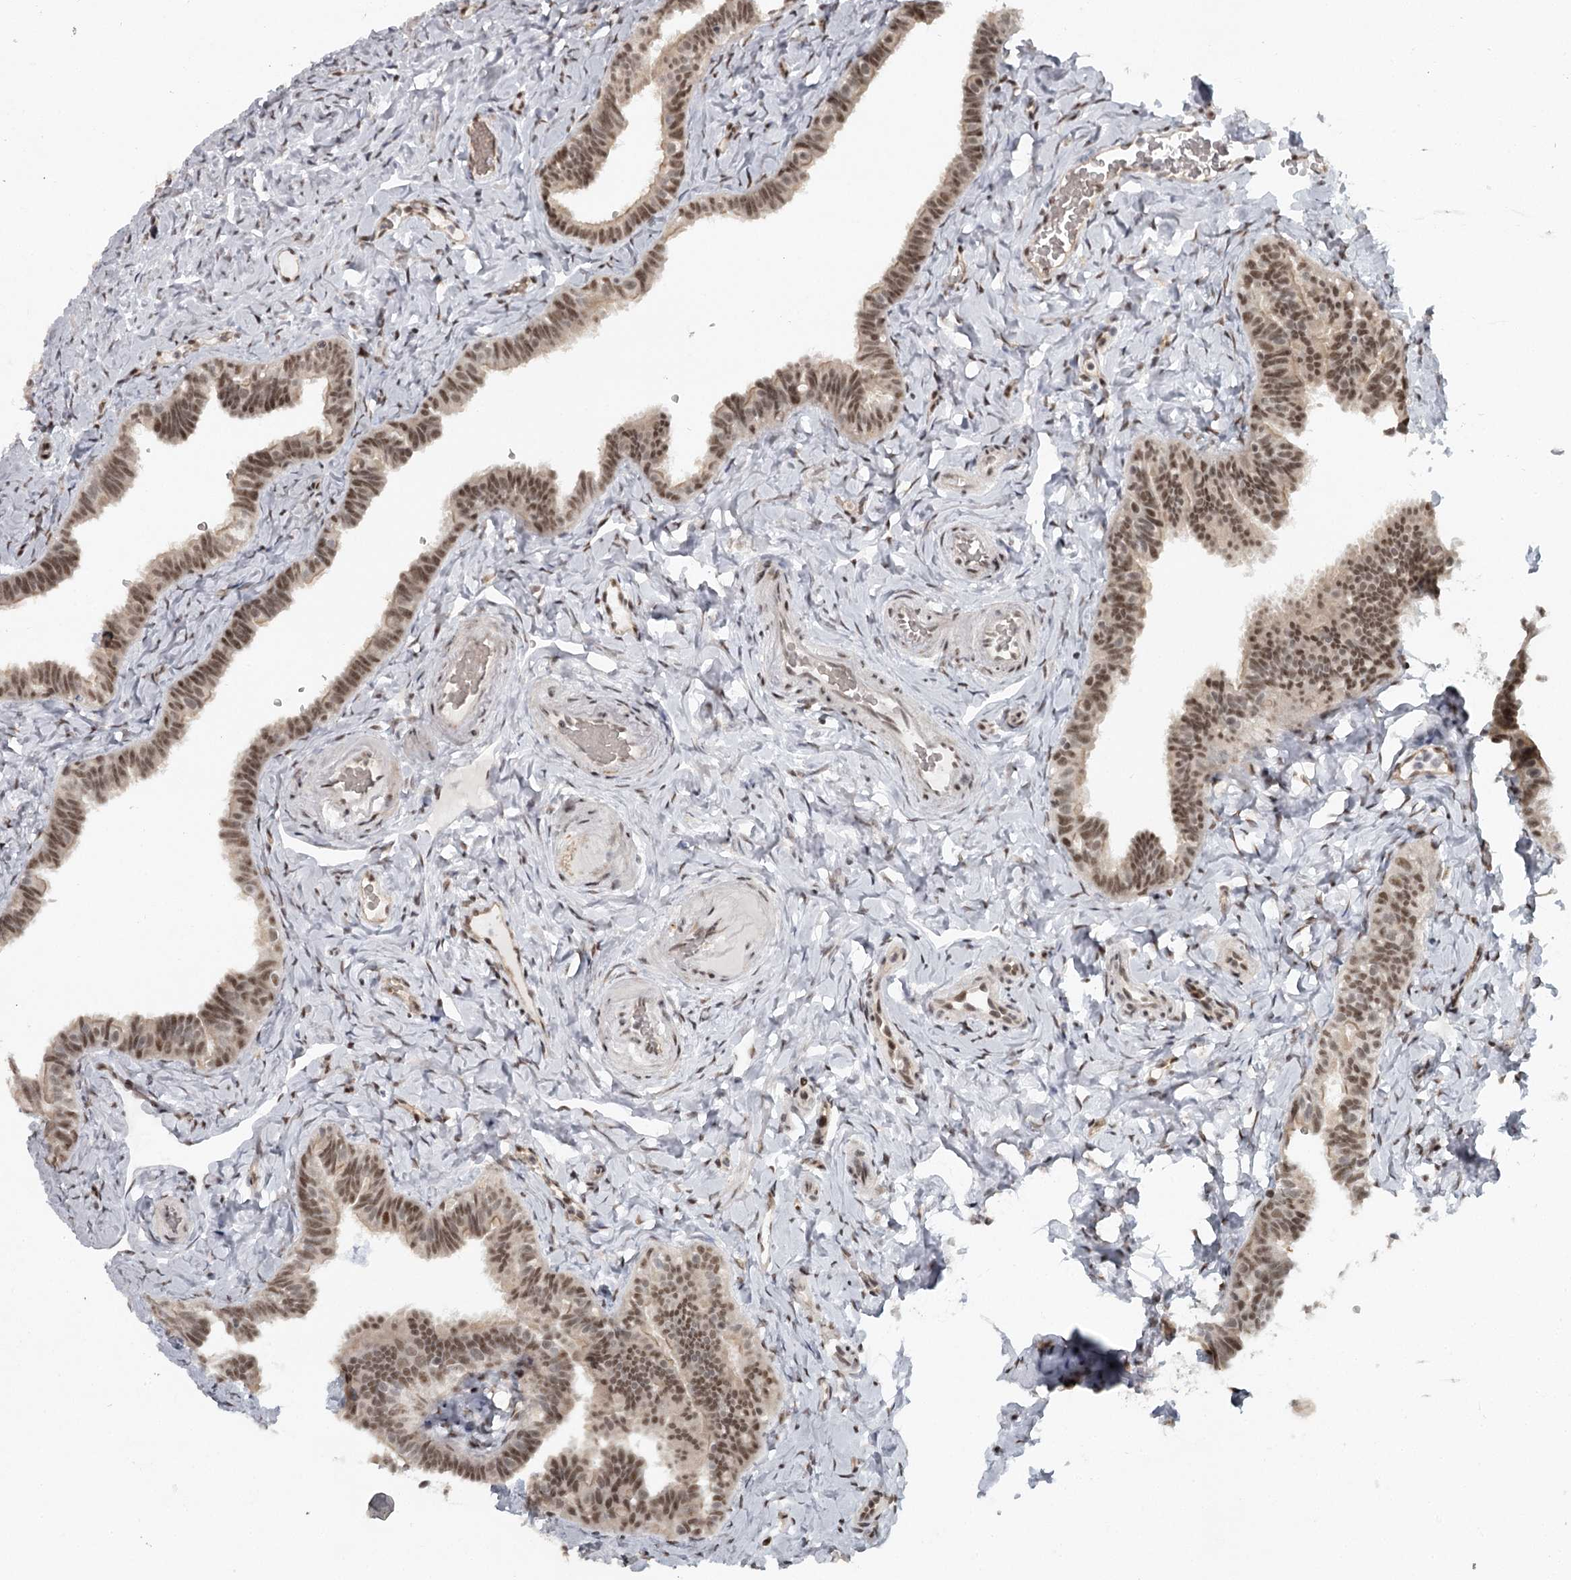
{"staining": {"intensity": "moderate", "quantity": ">75%", "location": "nuclear"}, "tissue": "fallopian tube", "cell_type": "Glandular cells", "image_type": "normal", "snomed": [{"axis": "morphology", "description": "Normal tissue, NOS"}, {"axis": "topography", "description": "Fallopian tube"}], "caption": "A brown stain highlights moderate nuclear staining of a protein in glandular cells of normal fallopian tube. The protein is stained brown, and the nuclei are stained in blue (DAB IHC with brightfield microscopy, high magnification).", "gene": "FAM13C", "patient": {"sex": "female", "age": 65}}